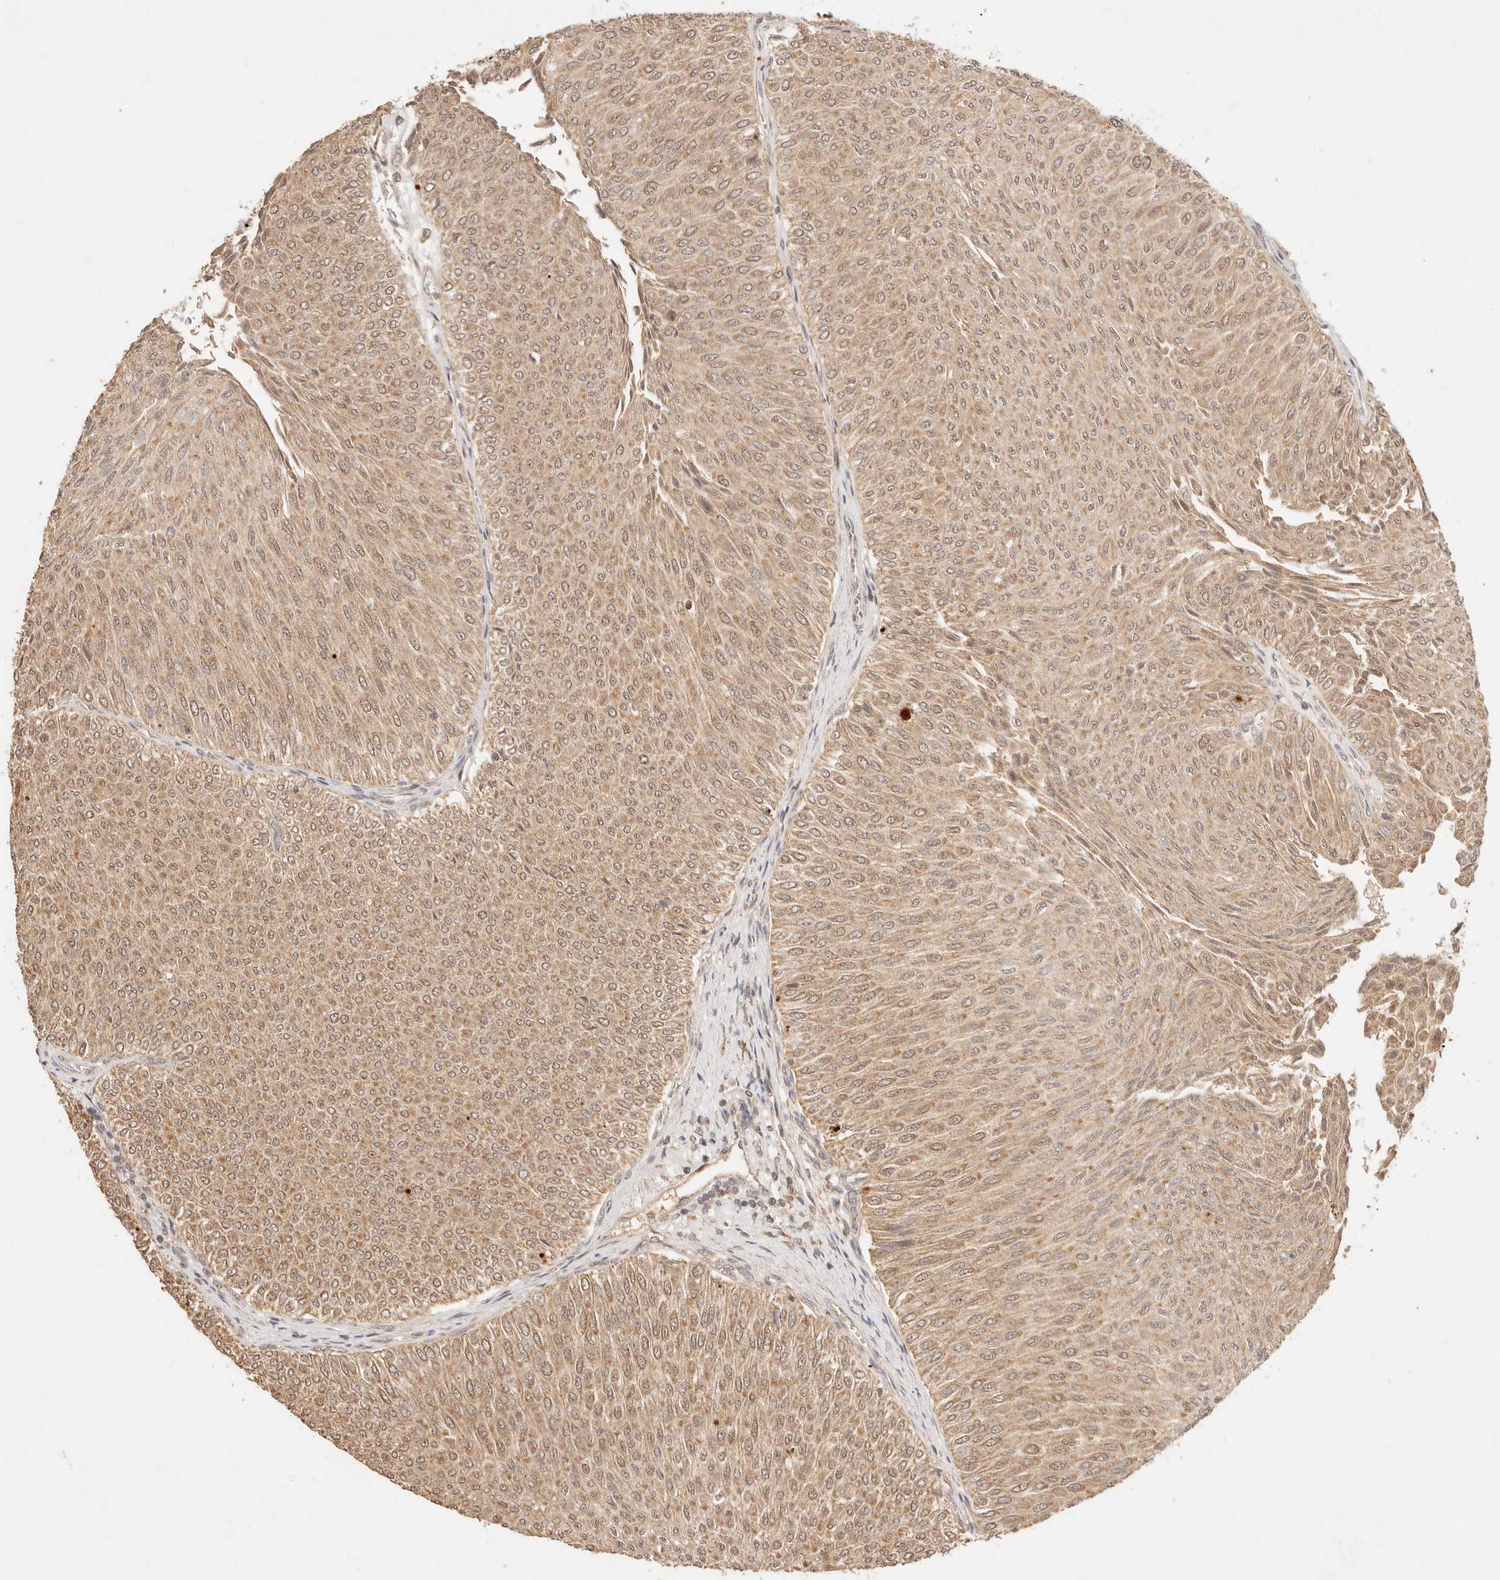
{"staining": {"intensity": "moderate", "quantity": ">75%", "location": "cytoplasmic/membranous,nuclear"}, "tissue": "urothelial cancer", "cell_type": "Tumor cells", "image_type": "cancer", "snomed": [{"axis": "morphology", "description": "Urothelial carcinoma, Low grade"}, {"axis": "topography", "description": "Urinary bladder"}], "caption": "Immunohistochemical staining of human urothelial carcinoma (low-grade) exhibits medium levels of moderate cytoplasmic/membranous and nuclear protein positivity in approximately >75% of tumor cells. (DAB (3,3'-diaminobenzidine) IHC with brightfield microscopy, high magnification).", "gene": "TRIM11", "patient": {"sex": "male", "age": 78}}